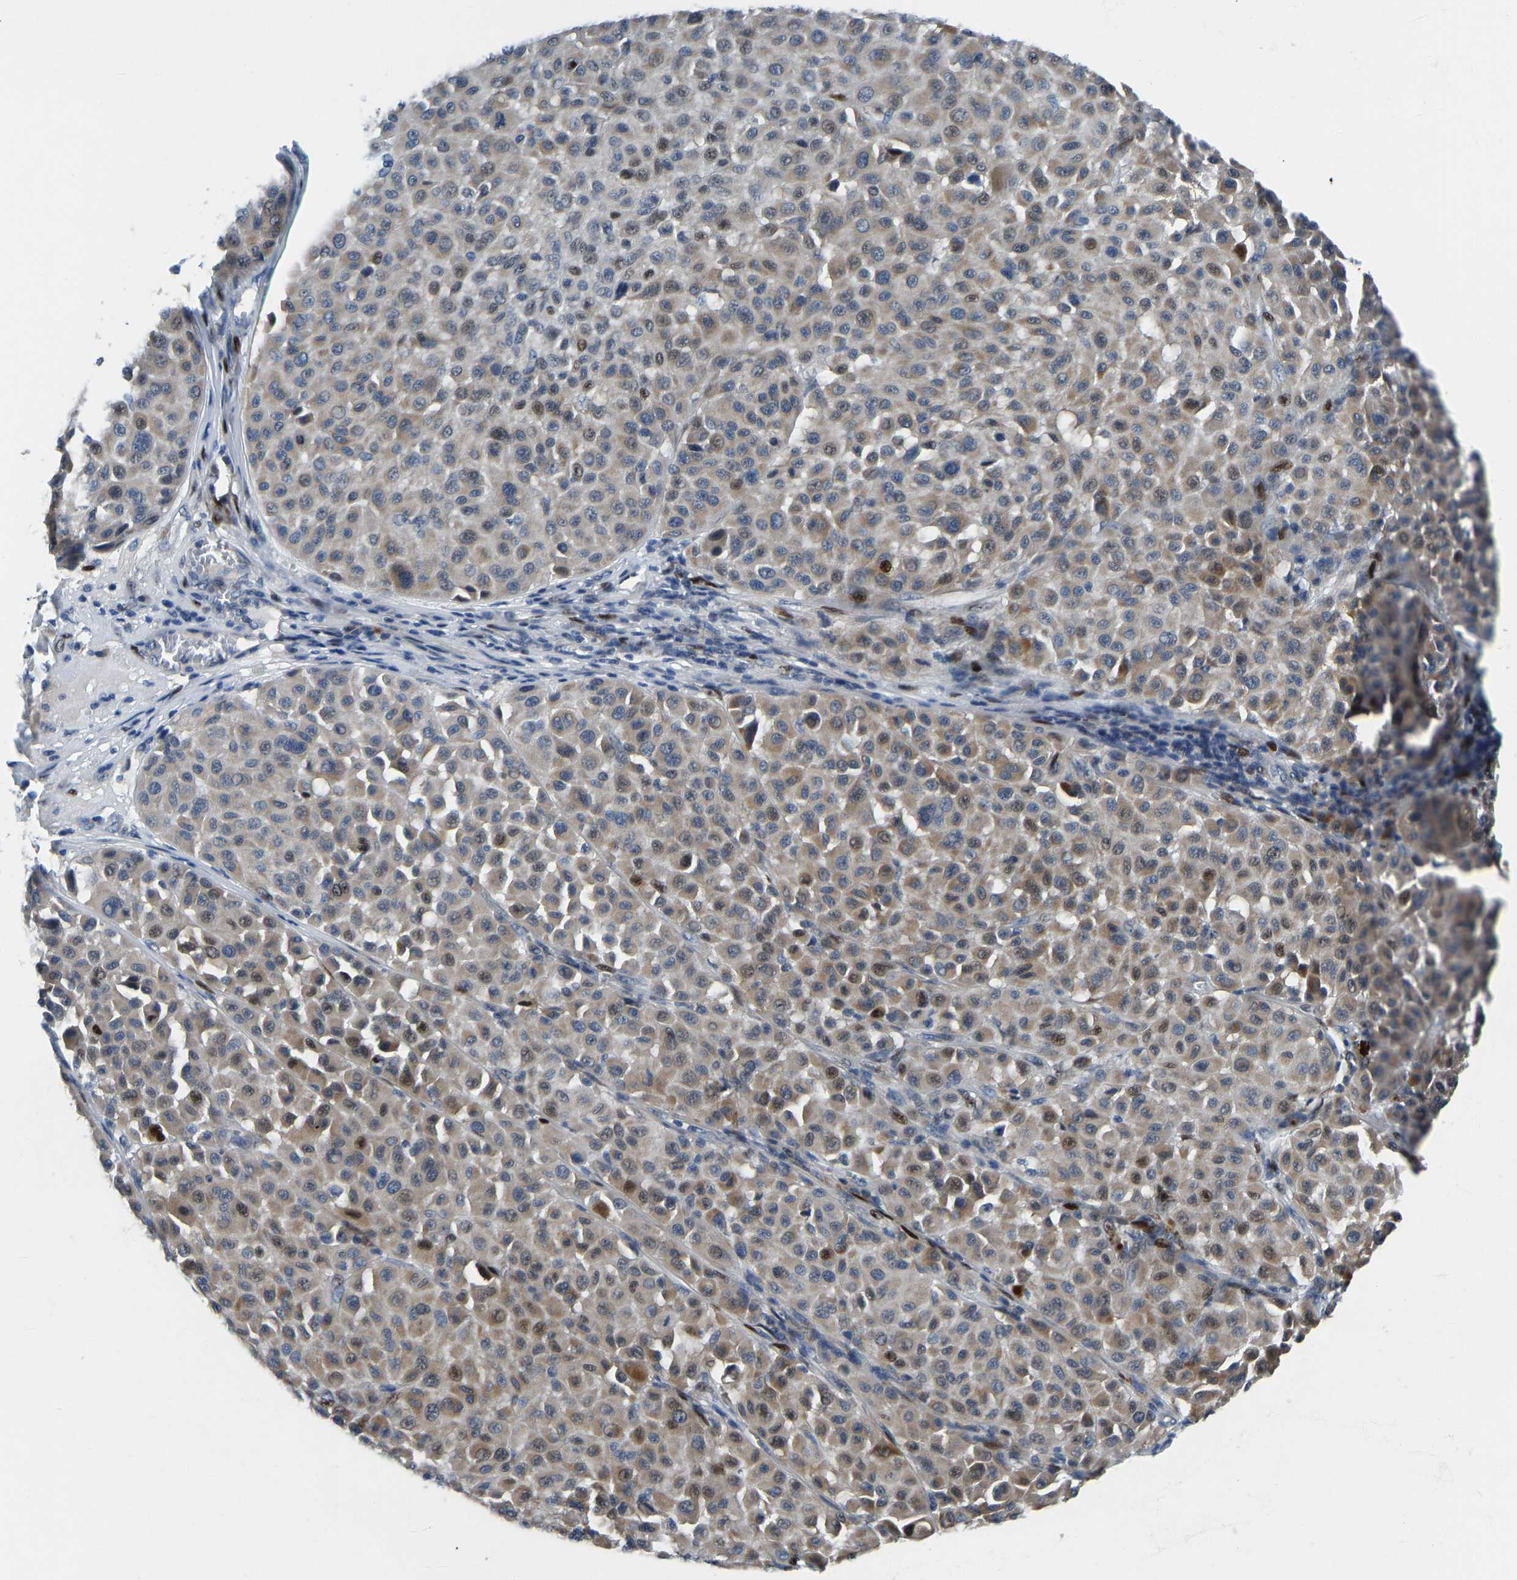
{"staining": {"intensity": "weak", "quantity": "25%-75%", "location": "cytoplasmic/membranous,nuclear"}, "tissue": "melanoma", "cell_type": "Tumor cells", "image_type": "cancer", "snomed": [{"axis": "morphology", "description": "Malignant melanoma, Metastatic site"}, {"axis": "topography", "description": "Soft tissue"}], "caption": "High-magnification brightfield microscopy of melanoma stained with DAB (brown) and counterstained with hematoxylin (blue). tumor cells exhibit weak cytoplasmic/membranous and nuclear expression is appreciated in approximately25%-75% of cells.", "gene": "EGR1", "patient": {"sex": "male", "age": 41}}